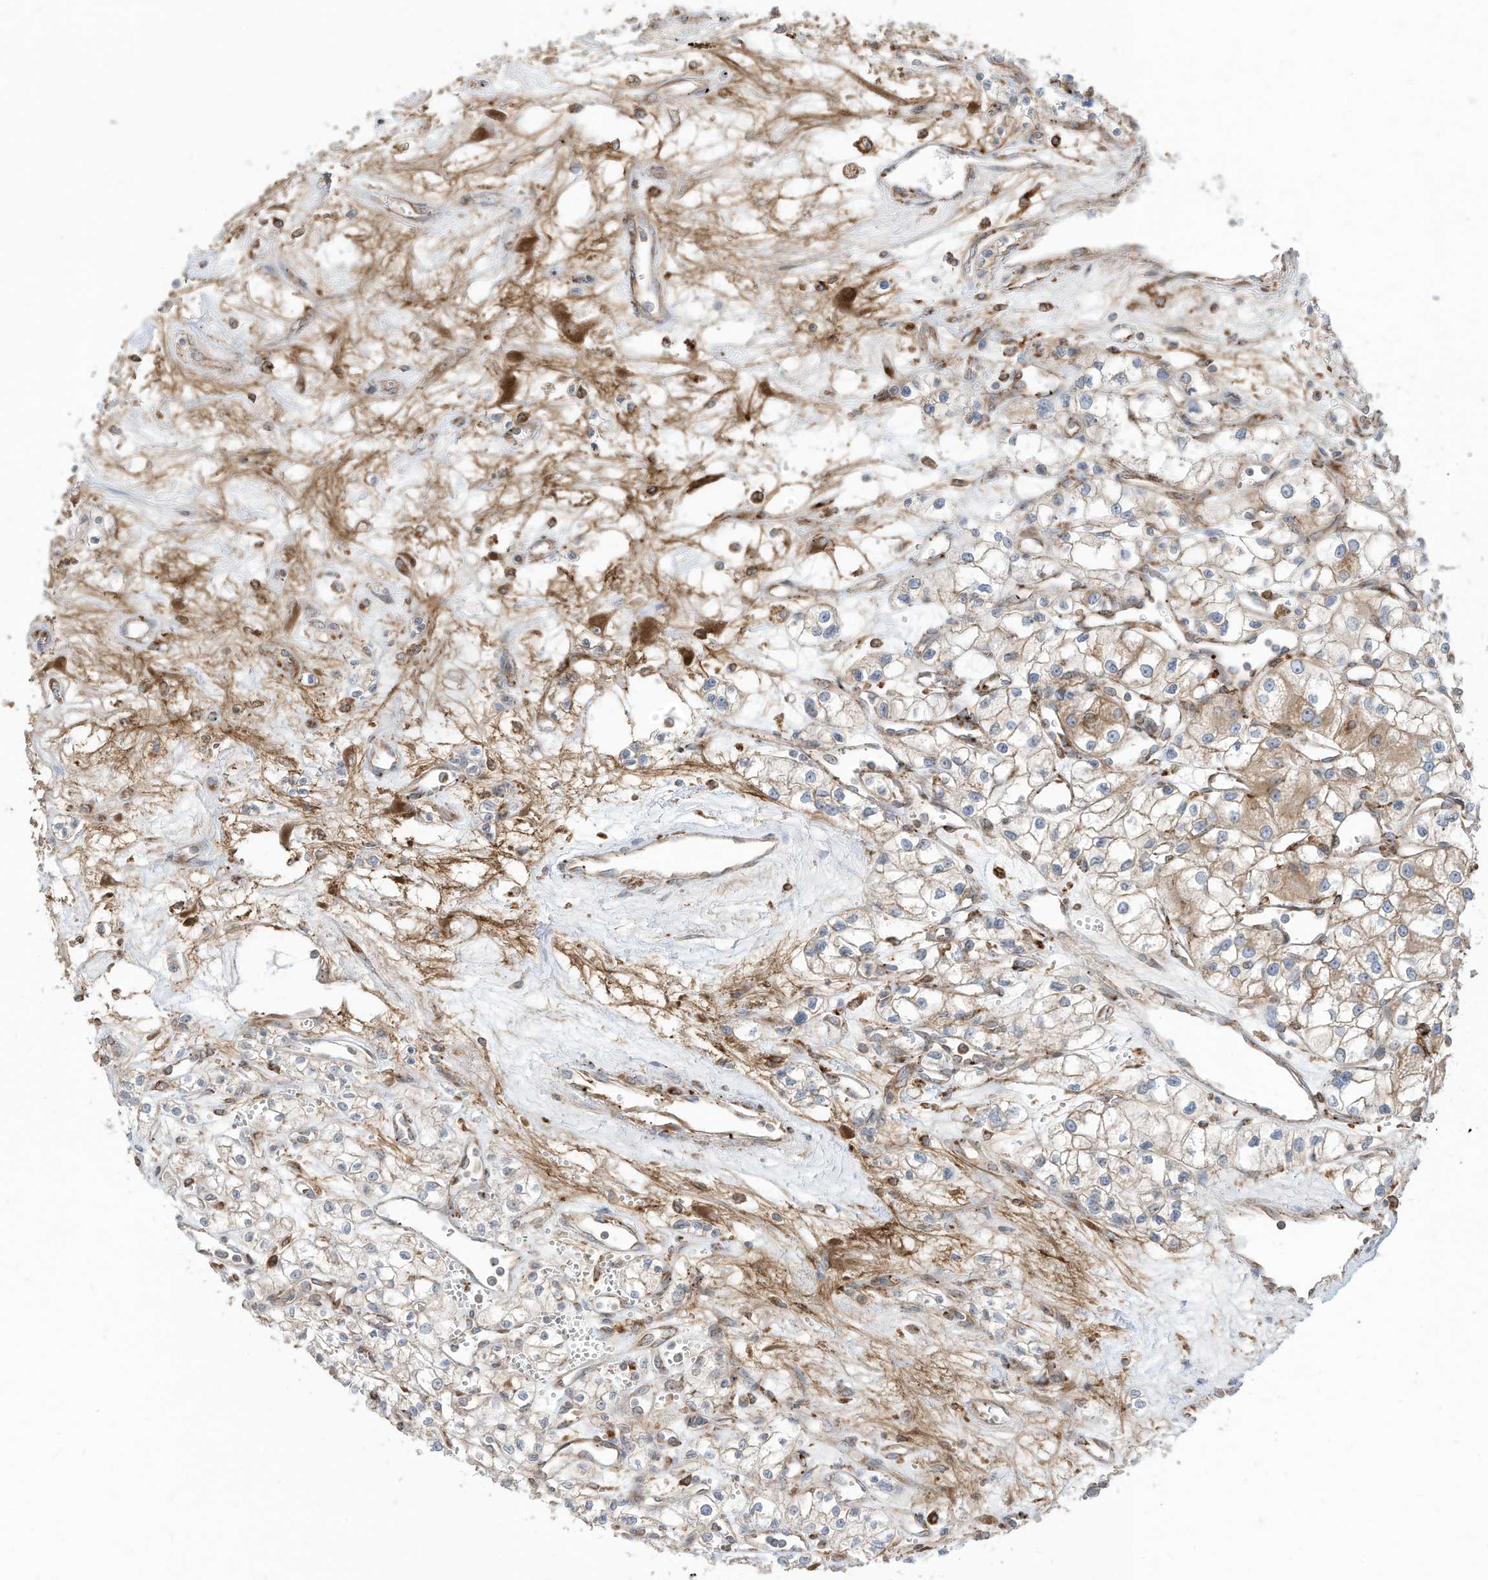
{"staining": {"intensity": "negative", "quantity": "none", "location": "none"}, "tissue": "renal cancer", "cell_type": "Tumor cells", "image_type": "cancer", "snomed": [{"axis": "morphology", "description": "Adenocarcinoma, NOS"}, {"axis": "topography", "description": "Kidney"}], "caption": "Human renal adenocarcinoma stained for a protein using immunohistochemistry (IHC) exhibits no expression in tumor cells.", "gene": "TRNAU1AP", "patient": {"sex": "male", "age": 59}}